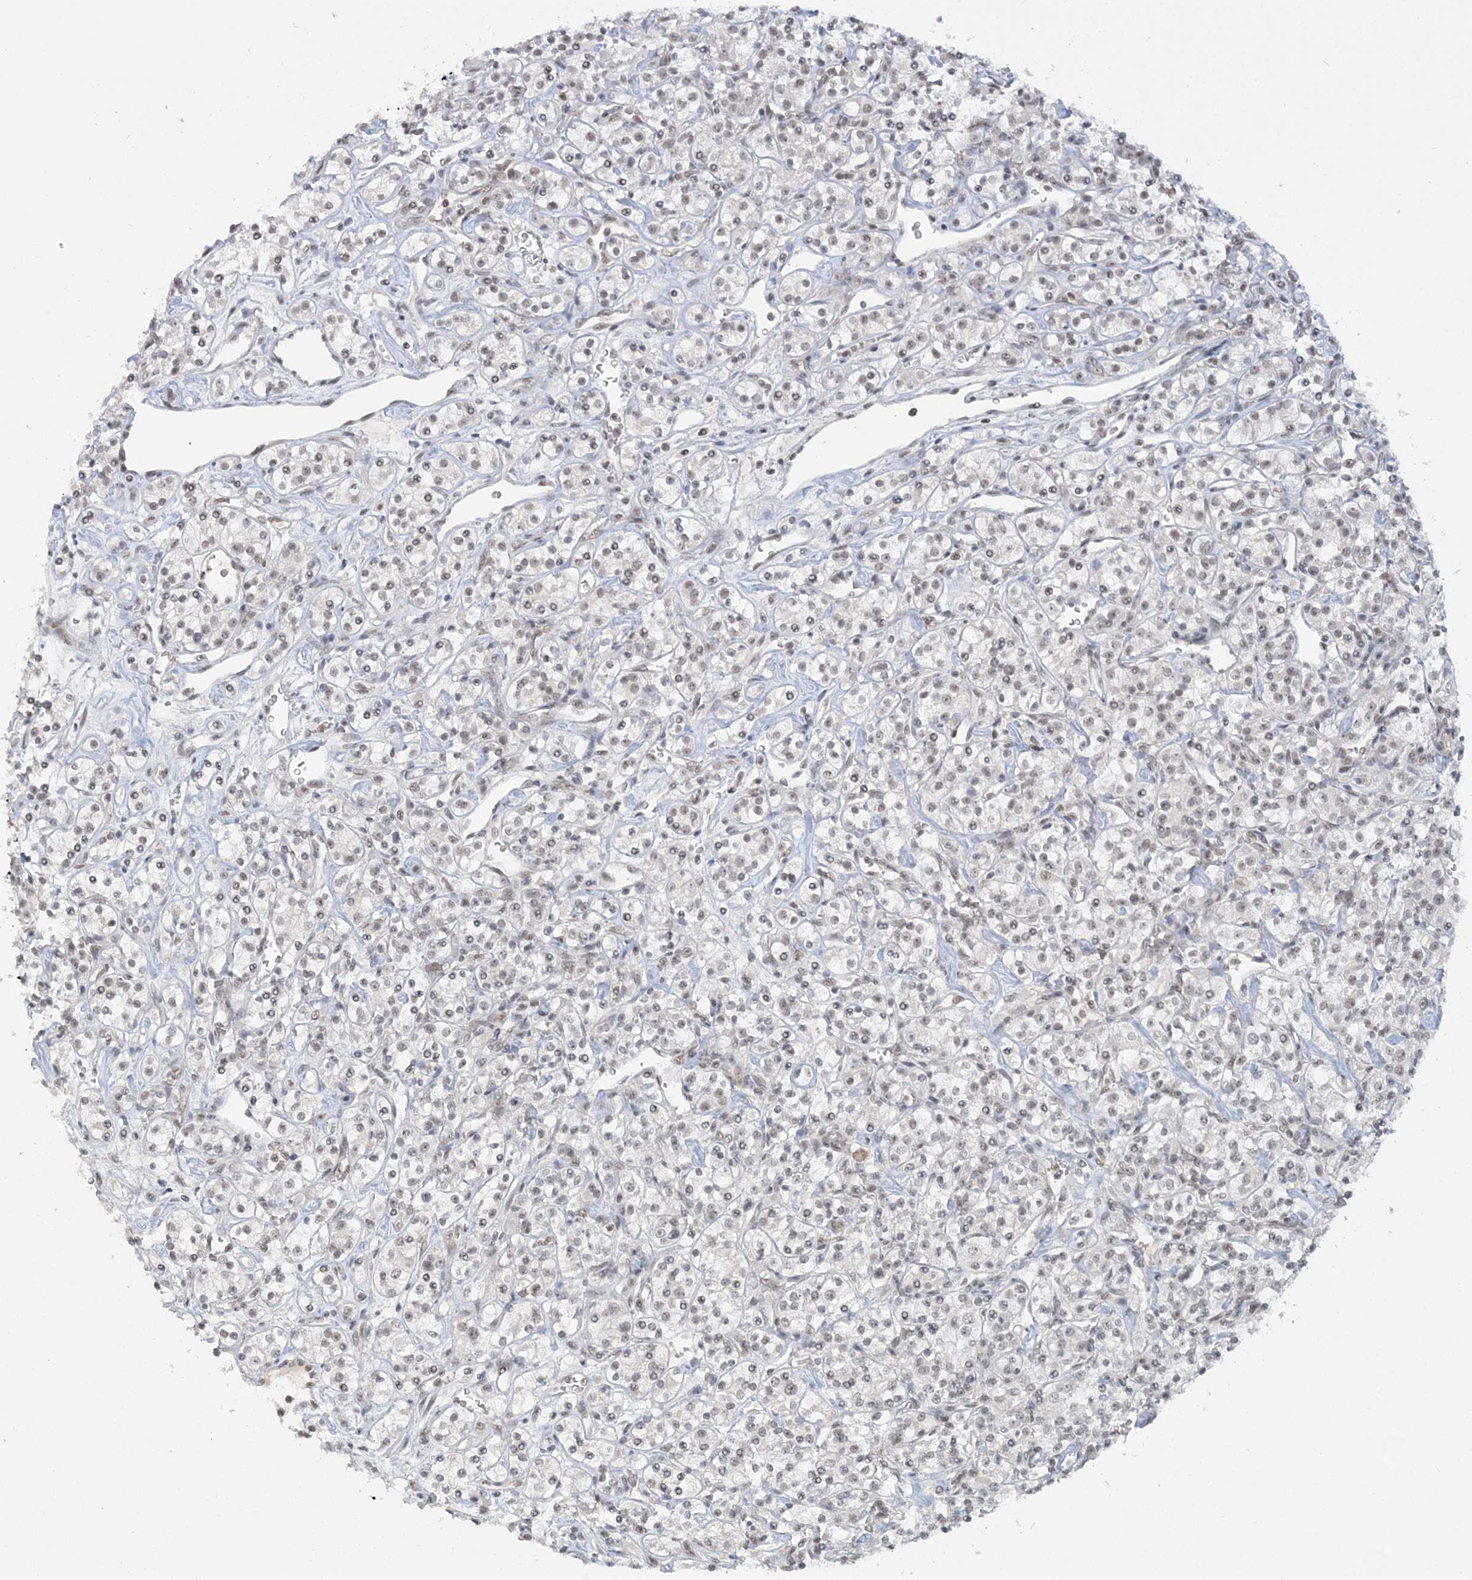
{"staining": {"intensity": "weak", "quantity": "25%-75%", "location": "nuclear"}, "tissue": "renal cancer", "cell_type": "Tumor cells", "image_type": "cancer", "snomed": [{"axis": "morphology", "description": "Adenocarcinoma, NOS"}, {"axis": "topography", "description": "Kidney"}], "caption": "Tumor cells exhibit weak nuclear positivity in approximately 25%-75% of cells in renal adenocarcinoma. (DAB IHC with brightfield microscopy, high magnification).", "gene": "KMT2D", "patient": {"sex": "male", "age": 77}}